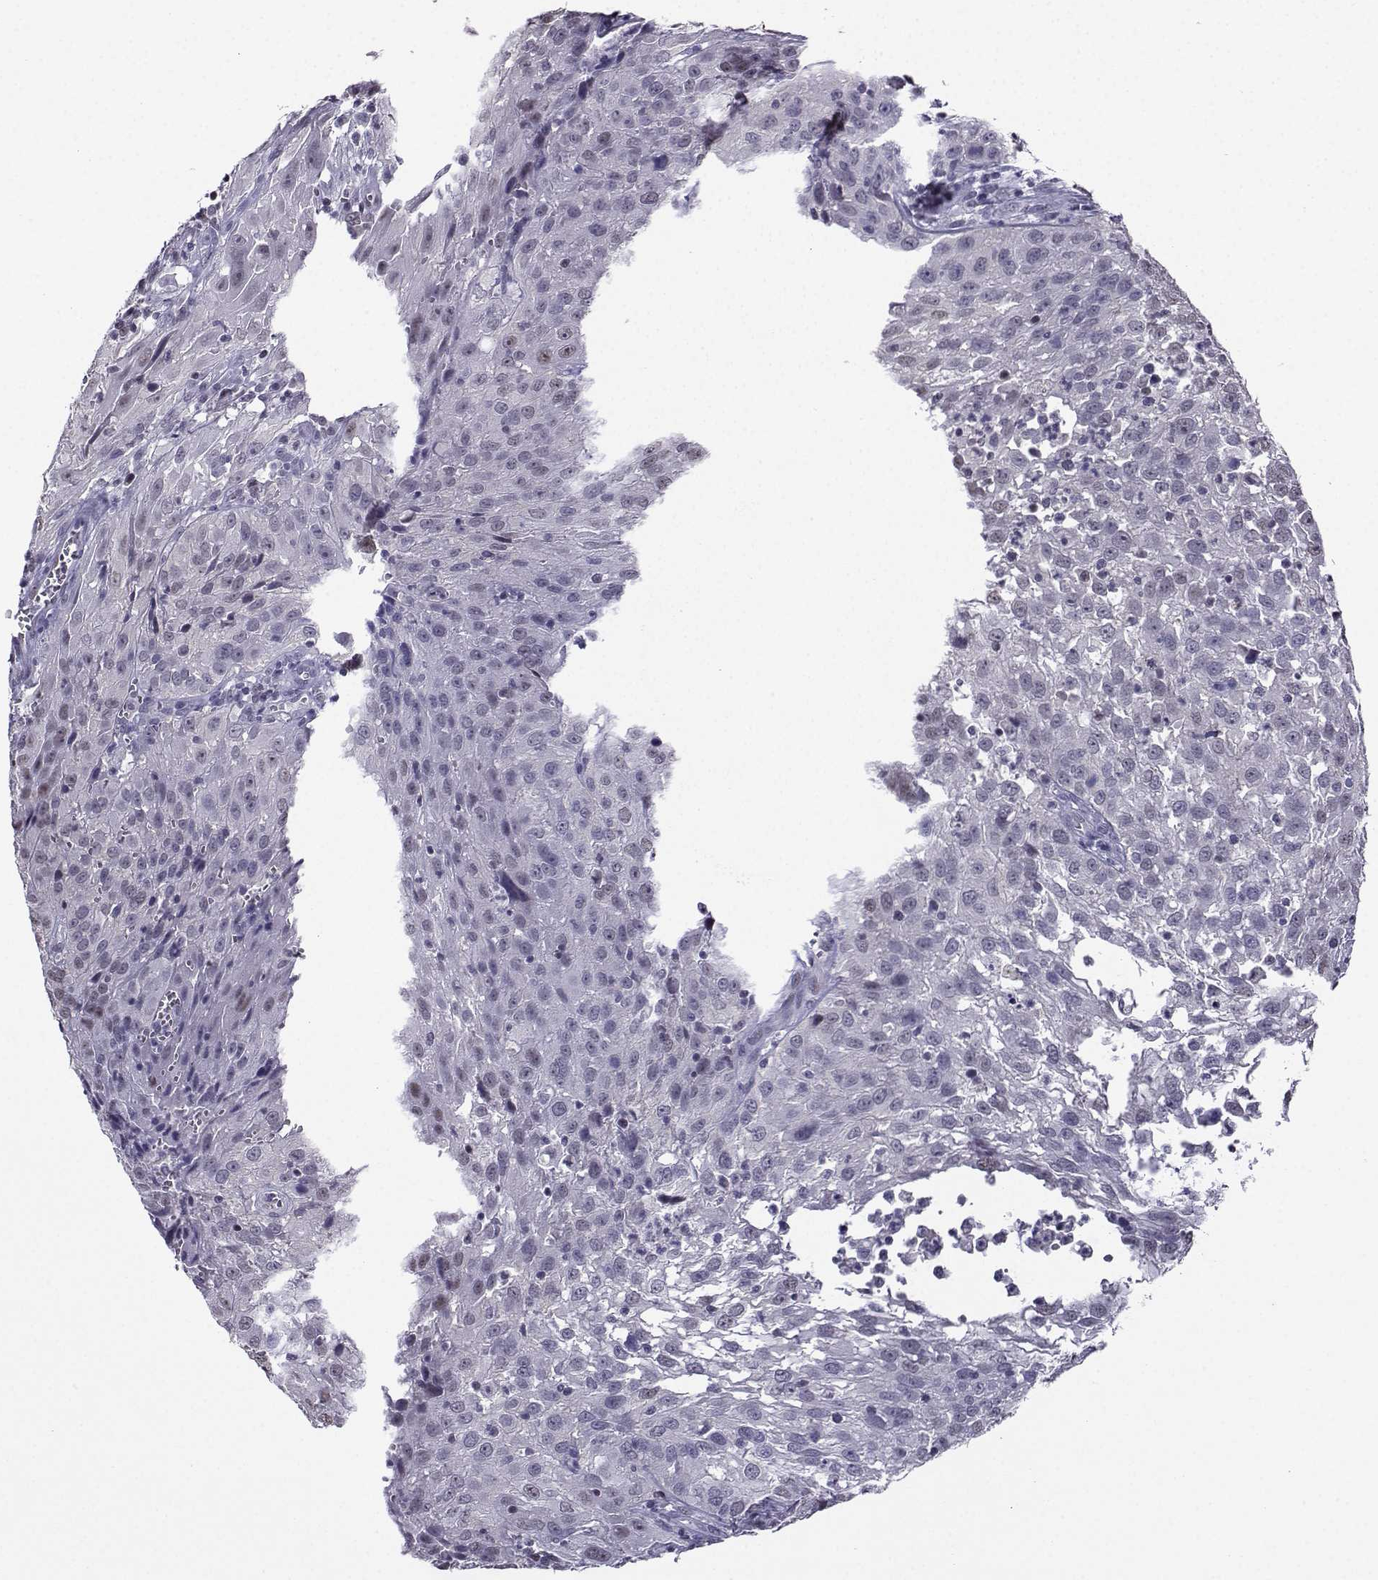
{"staining": {"intensity": "negative", "quantity": "none", "location": "none"}, "tissue": "cervical cancer", "cell_type": "Tumor cells", "image_type": "cancer", "snomed": [{"axis": "morphology", "description": "Squamous cell carcinoma, NOS"}, {"axis": "topography", "description": "Cervix"}], "caption": "A histopathology image of human cervical cancer (squamous cell carcinoma) is negative for staining in tumor cells.", "gene": "LRFN2", "patient": {"sex": "female", "age": 32}}